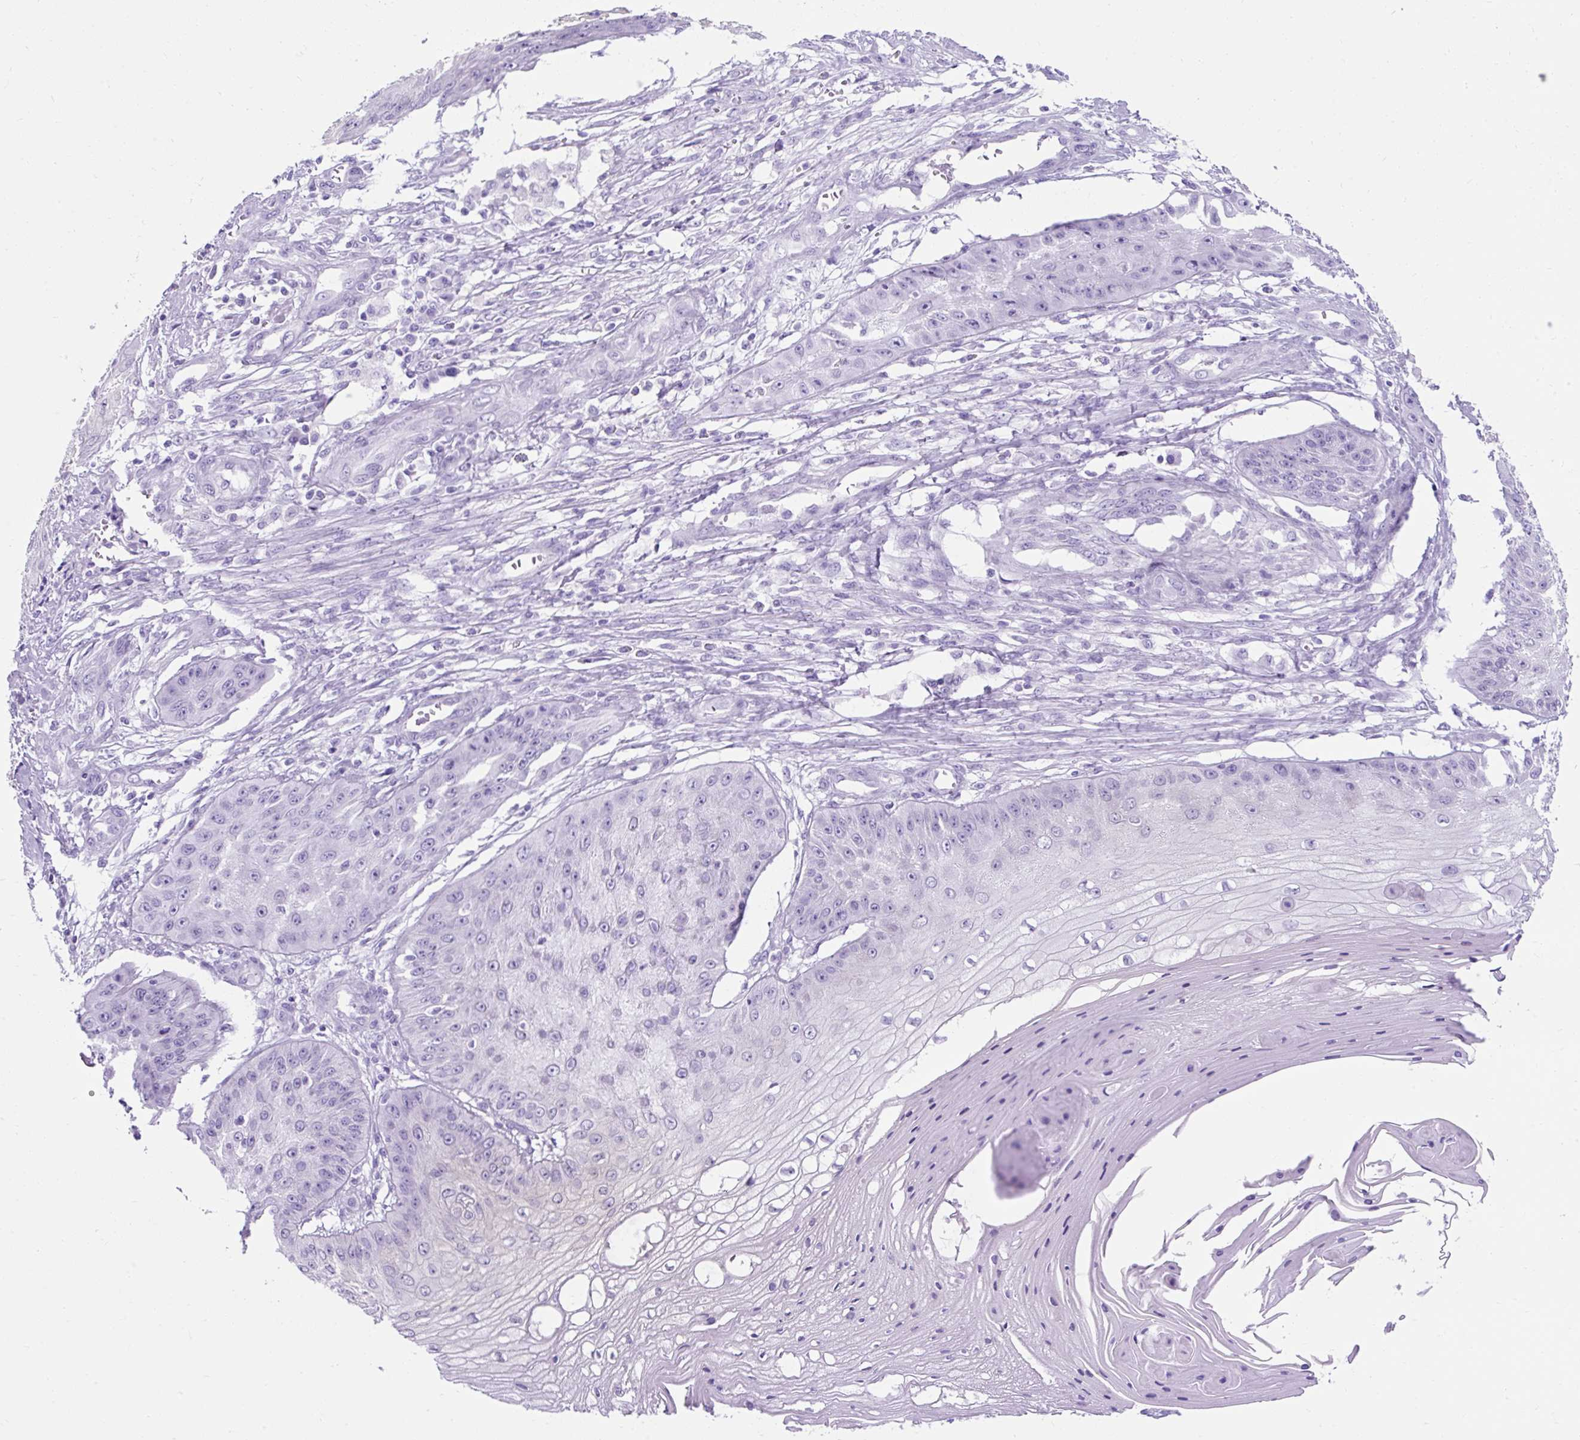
{"staining": {"intensity": "negative", "quantity": "none", "location": "none"}, "tissue": "skin cancer", "cell_type": "Tumor cells", "image_type": "cancer", "snomed": [{"axis": "morphology", "description": "Squamous cell carcinoma, NOS"}, {"axis": "topography", "description": "Skin"}], "caption": "The IHC micrograph has no significant positivity in tumor cells of squamous cell carcinoma (skin) tissue. The staining was performed using DAB (3,3'-diaminobenzidine) to visualize the protein expression in brown, while the nuclei were stained in blue with hematoxylin (Magnification: 20x).", "gene": "KRT12", "patient": {"sex": "male", "age": 70}}